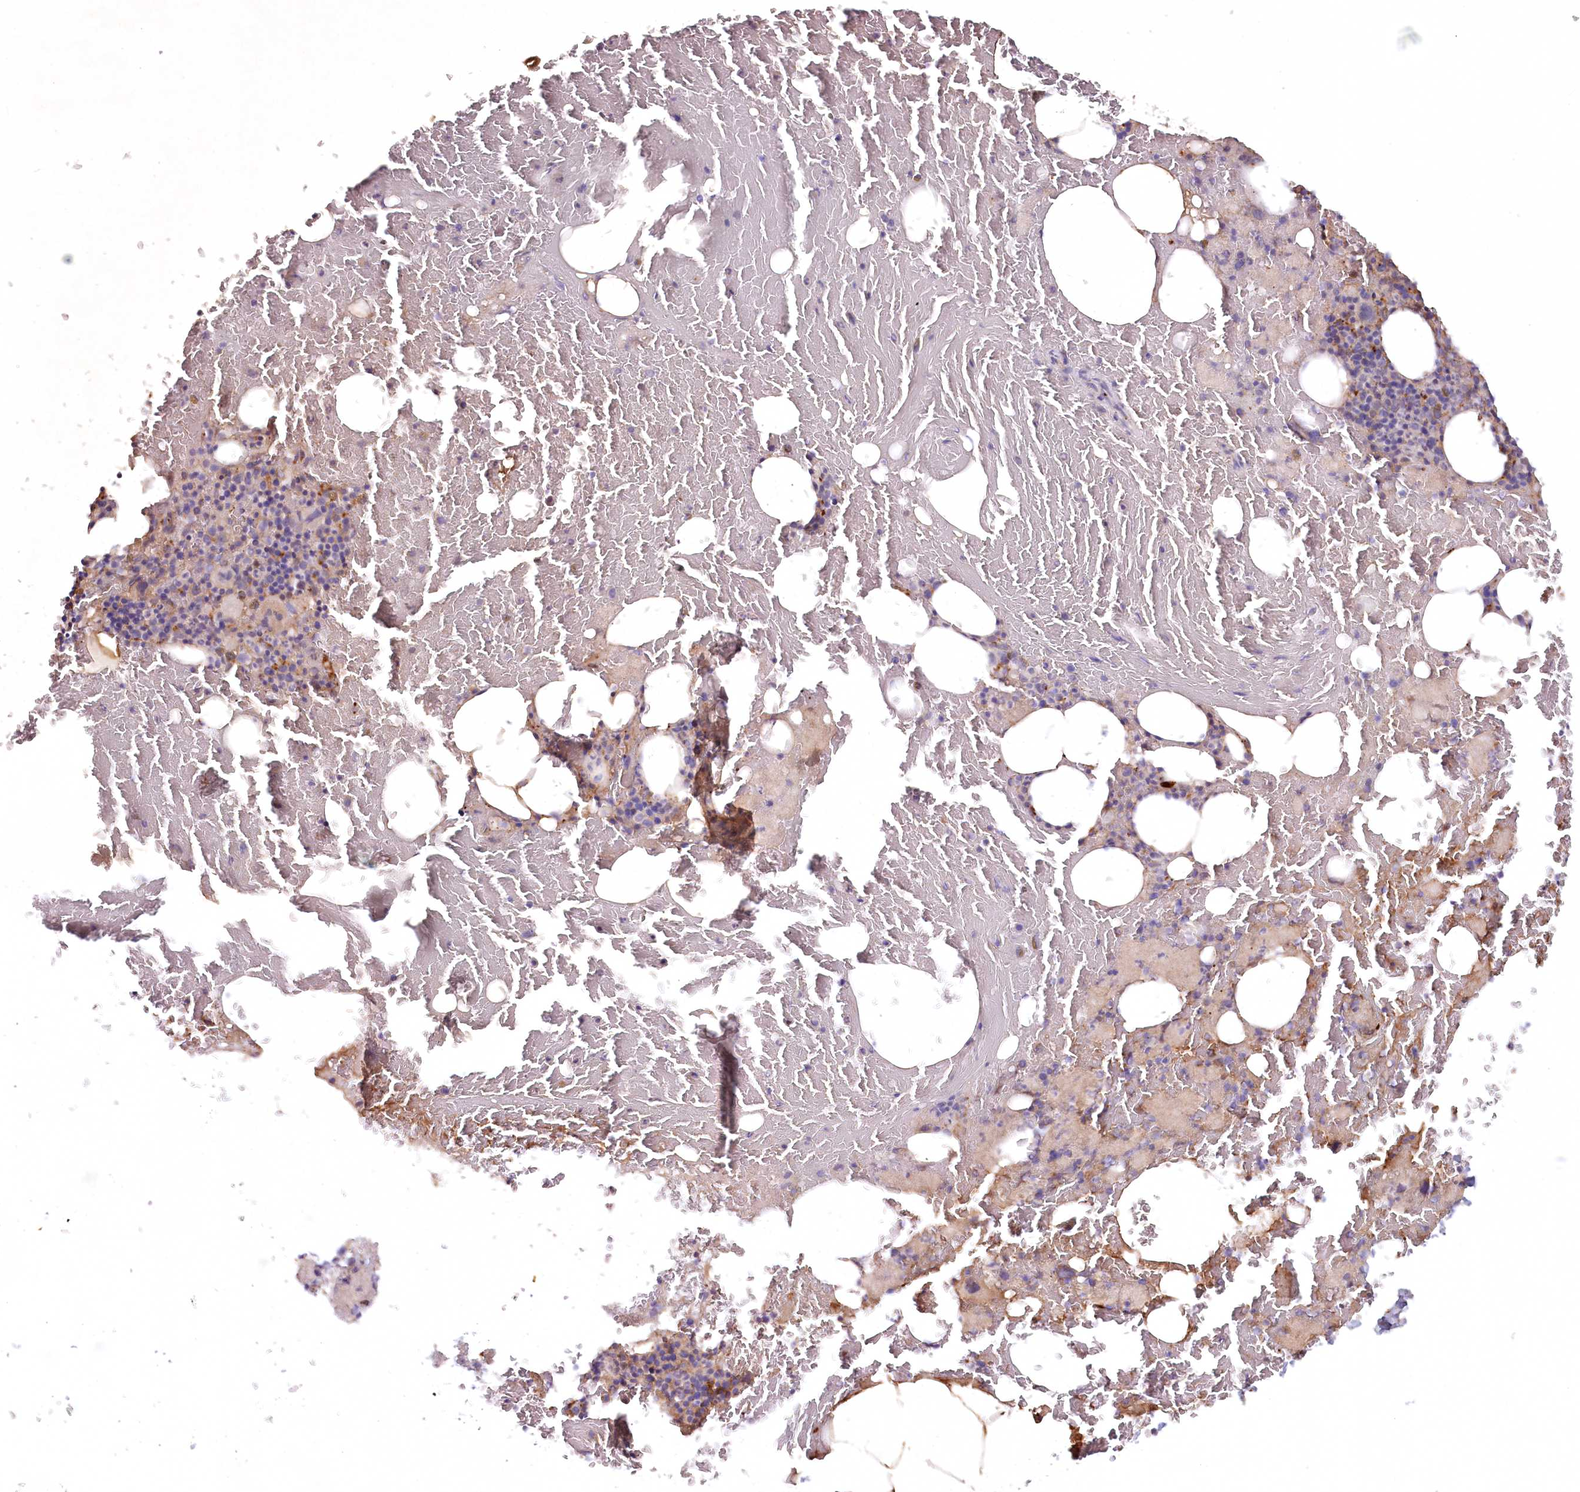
{"staining": {"intensity": "moderate", "quantity": "<25%", "location": "cytoplasmic/membranous"}, "tissue": "bone marrow", "cell_type": "Hematopoietic cells", "image_type": "normal", "snomed": [{"axis": "morphology", "description": "Normal tissue, NOS"}, {"axis": "topography", "description": "Bone marrow"}], "caption": "An immunohistochemistry (IHC) micrograph of benign tissue is shown. Protein staining in brown shows moderate cytoplasmic/membranous positivity in bone marrow within hematopoietic cells.", "gene": "PSAPL1", "patient": {"sex": "male", "age": 79}}